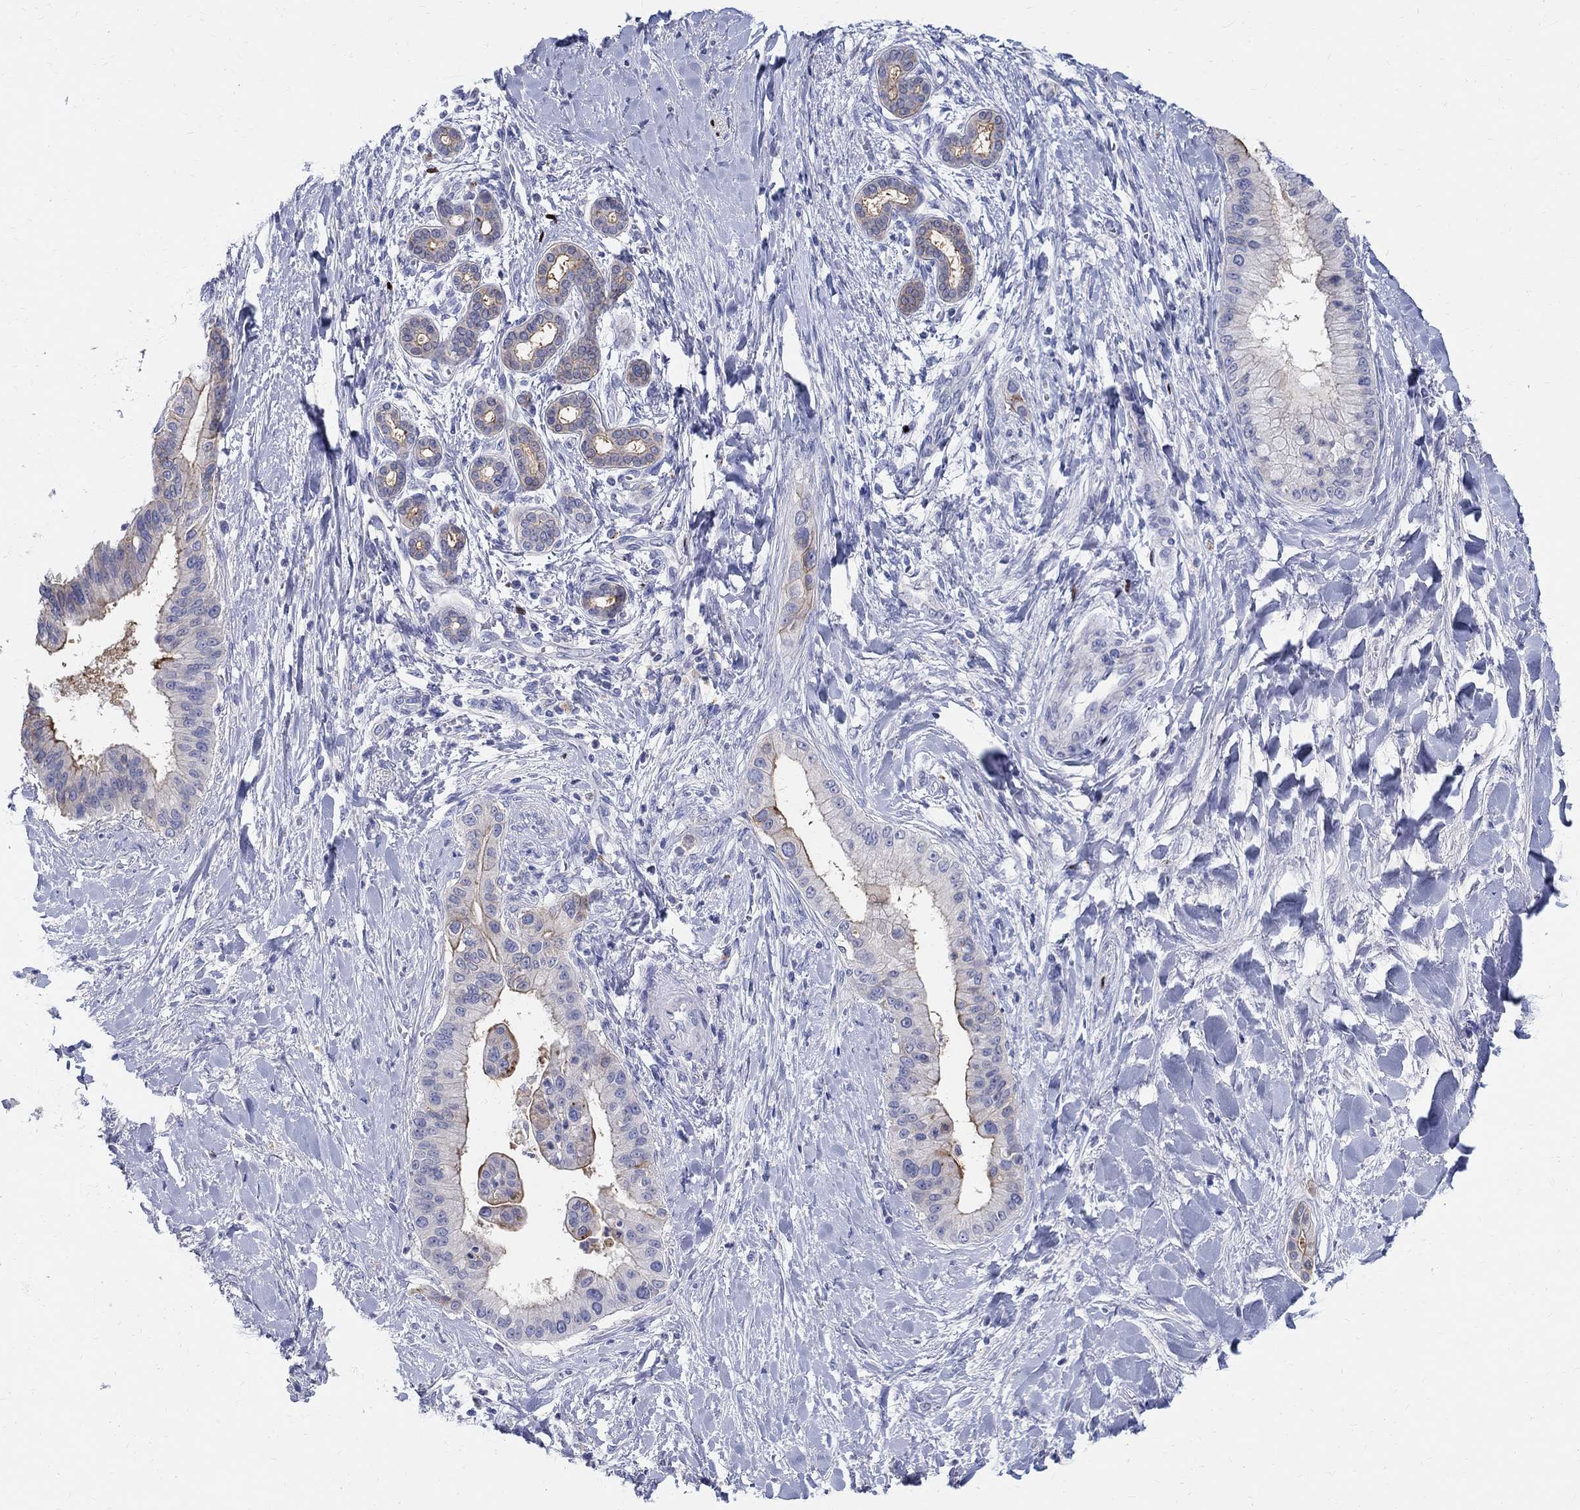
{"staining": {"intensity": "weak", "quantity": "<25%", "location": "cytoplasmic/membranous"}, "tissue": "liver cancer", "cell_type": "Tumor cells", "image_type": "cancer", "snomed": [{"axis": "morphology", "description": "Cholangiocarcinoma"}, {"axis": "topography", "description": "Liver"}], "caption": "Human liver cholangiocarcinoma stained for a protein using IHC reveals no positivity in tumor cells.", "gene": "SOX2", "patient": {"sex": "female", "age": 54}}